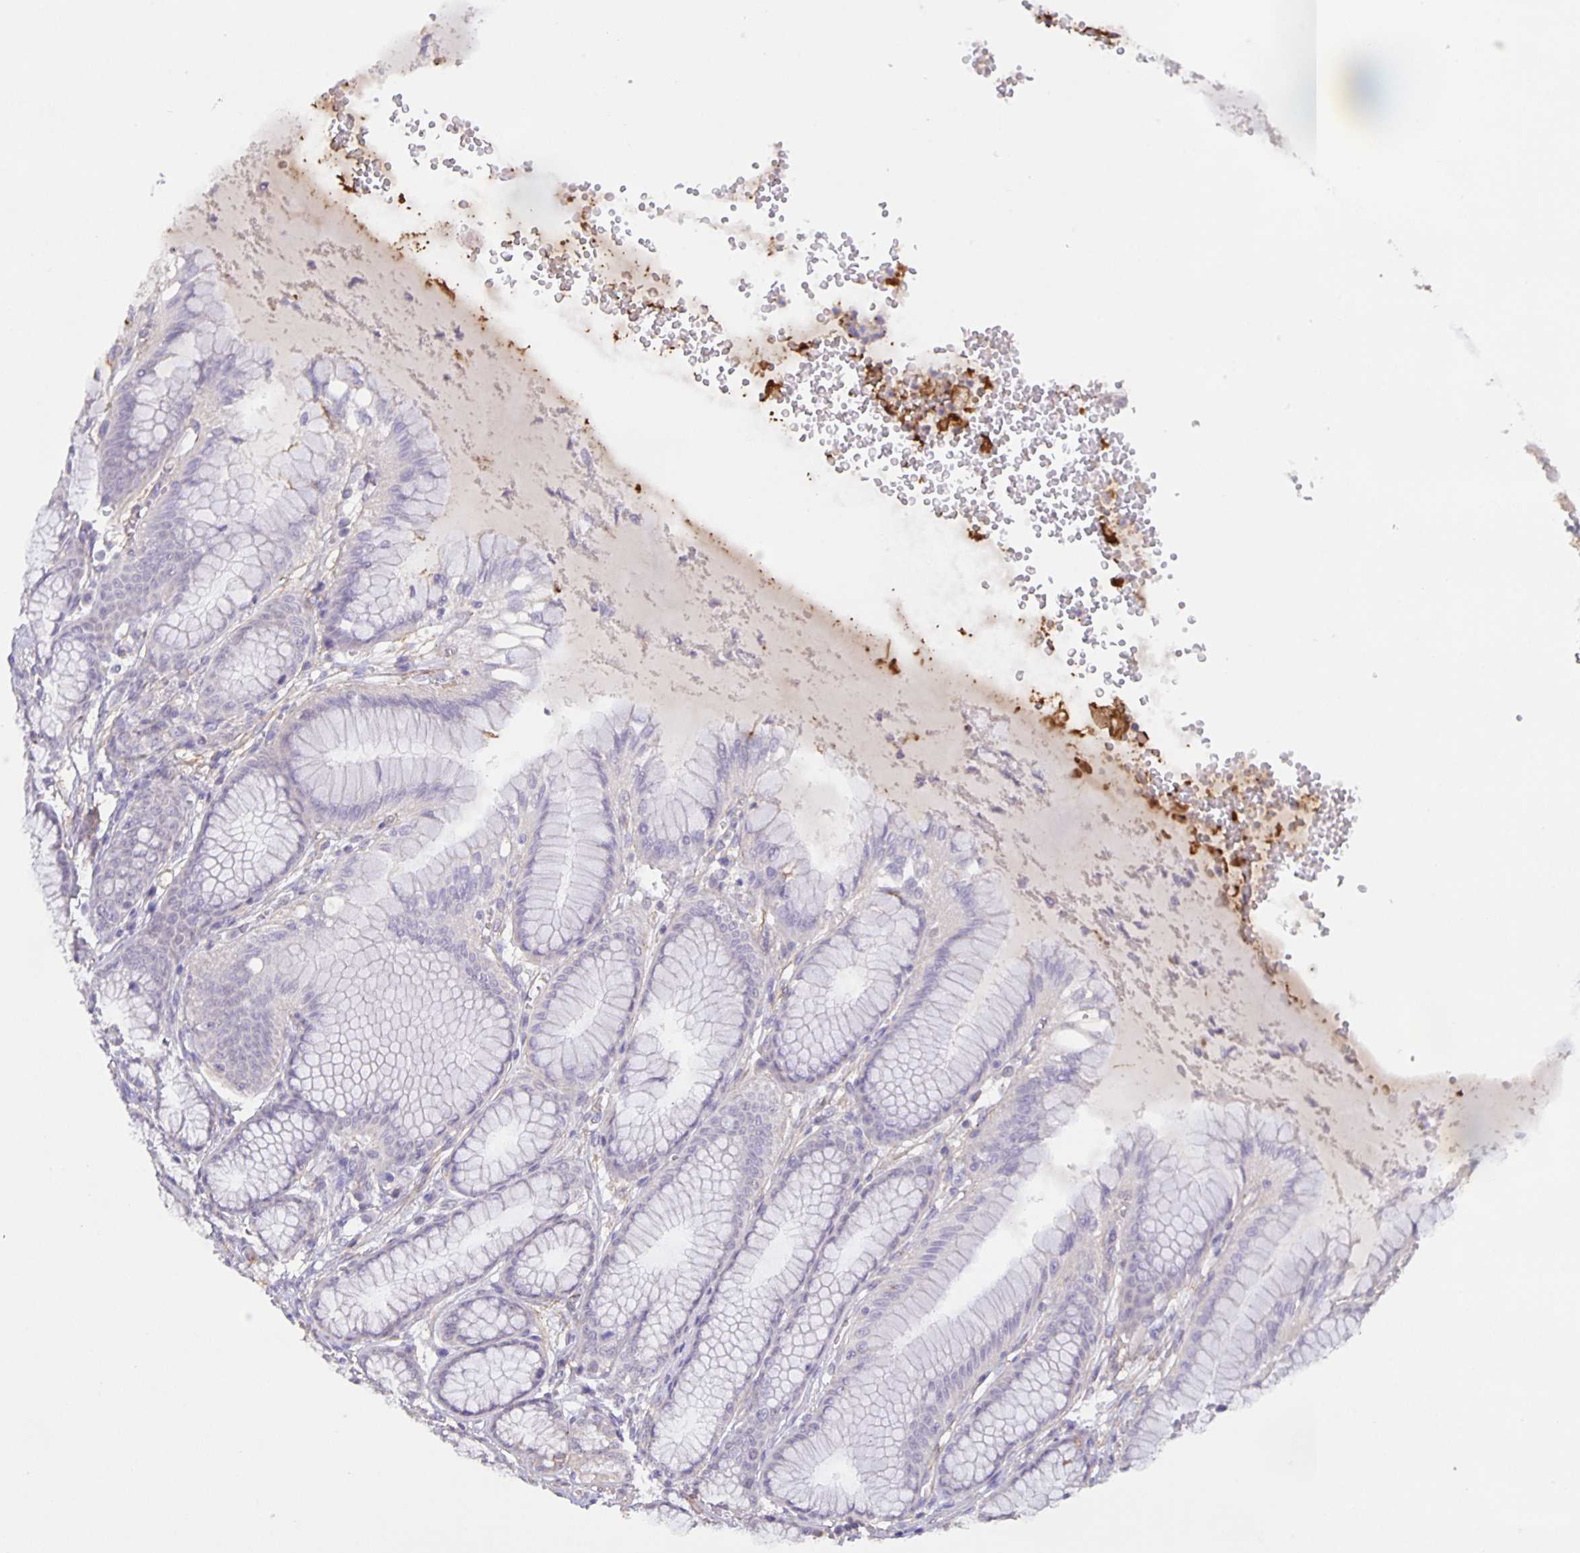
{"staining": {"intensity": "negative", "quantity": "none", "location": "none"}, "tissue": "stomach", "cell_type": "Glandular cells", "image_type": "normal", "snomed": [{"axis": "morphology", "description": "Normal tissue, NOS"}, {"axis": "topography", "description": "Stomach"}, {"axis": "topography", "description": "Stomach, lower"}], "caption": "Immunohistochemical staining of normal stomach shows no significant expression in glandular cells.", "gene": "SRCIN1", "patient": {"sex": "male", "age": 76}}